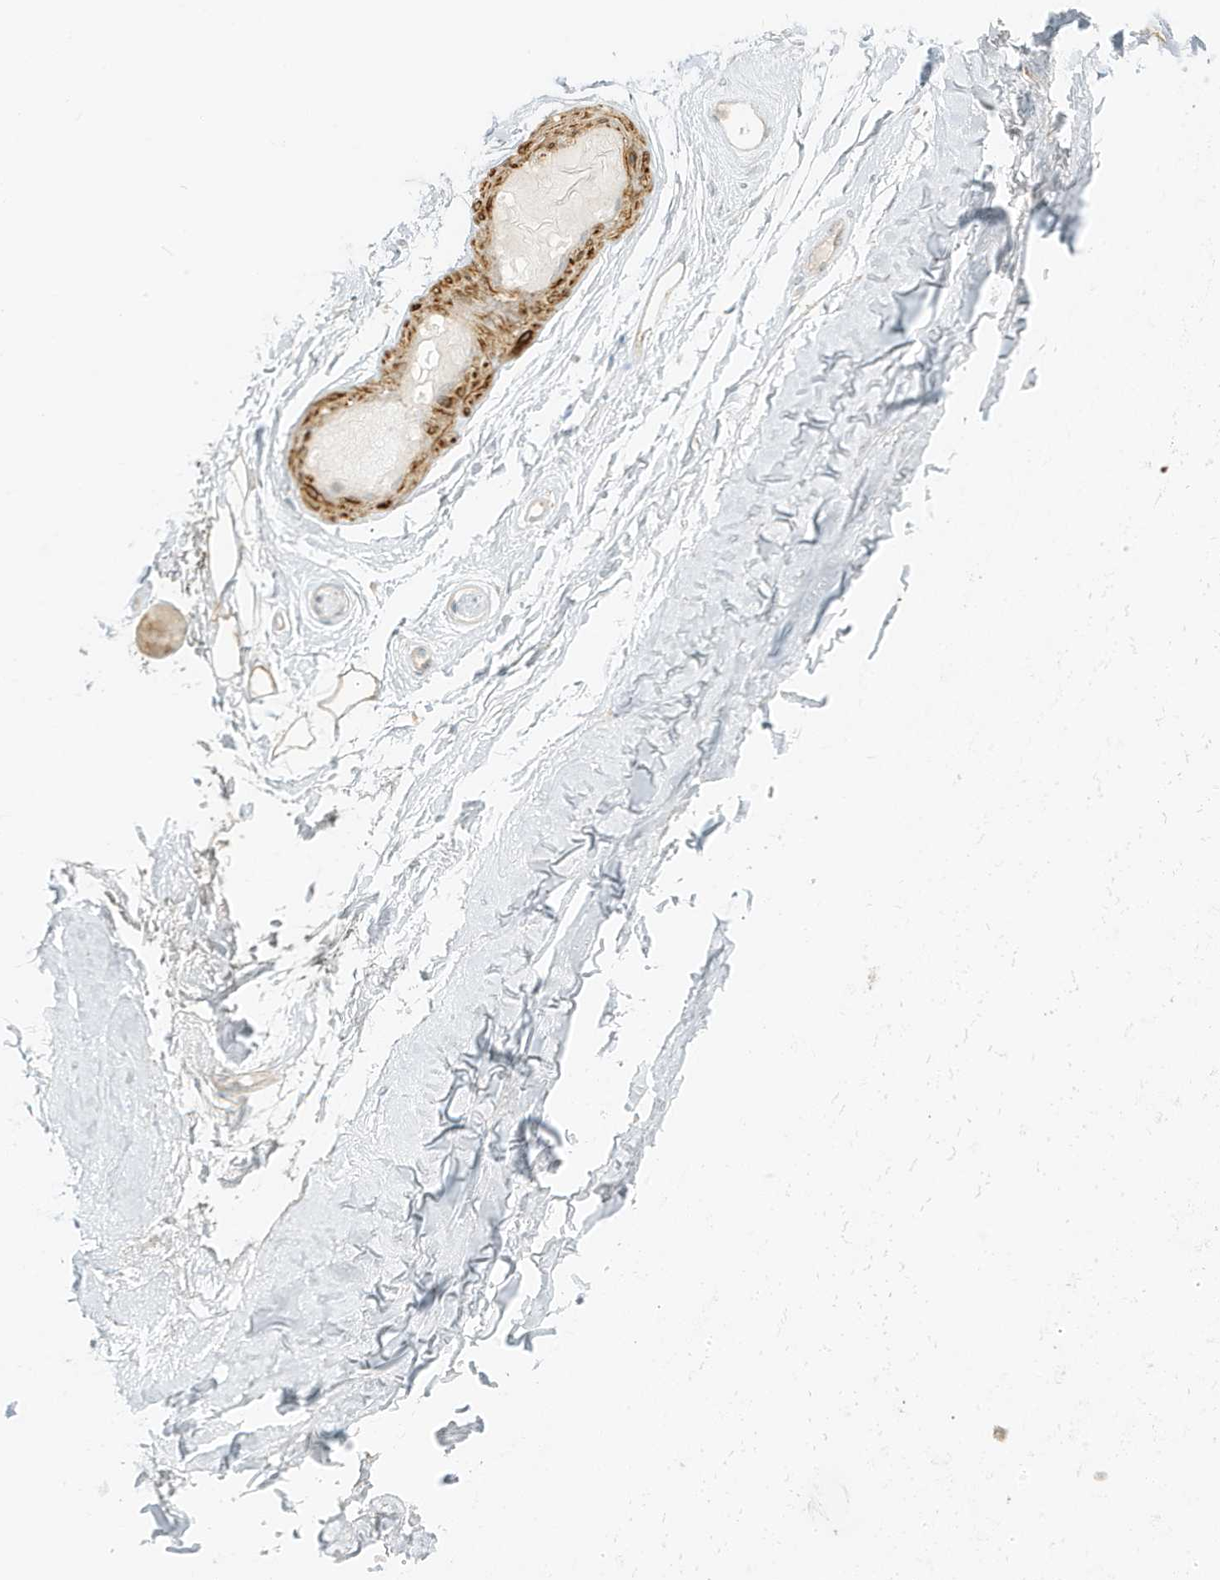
{"staining": {"intensity": "negative", "quantity": "none", "location": "none"}, "tissue": "adipose tissue", "cell_type": "Adipocytes", "image_type": "normal", "snomed": [{"axis": "morphology", "description": "Normal tissue, NOS"}, {"axis": "morphology", "description": "Basal cell carcinoma"}, {"axis": "topography", "description": "Skin"}], "caption": "The image exhibits no staining of adipocytes in unremarkable adipose tissue.", "gene": "MCOLN1", "patient": {"sex": "female", "age": 89}}